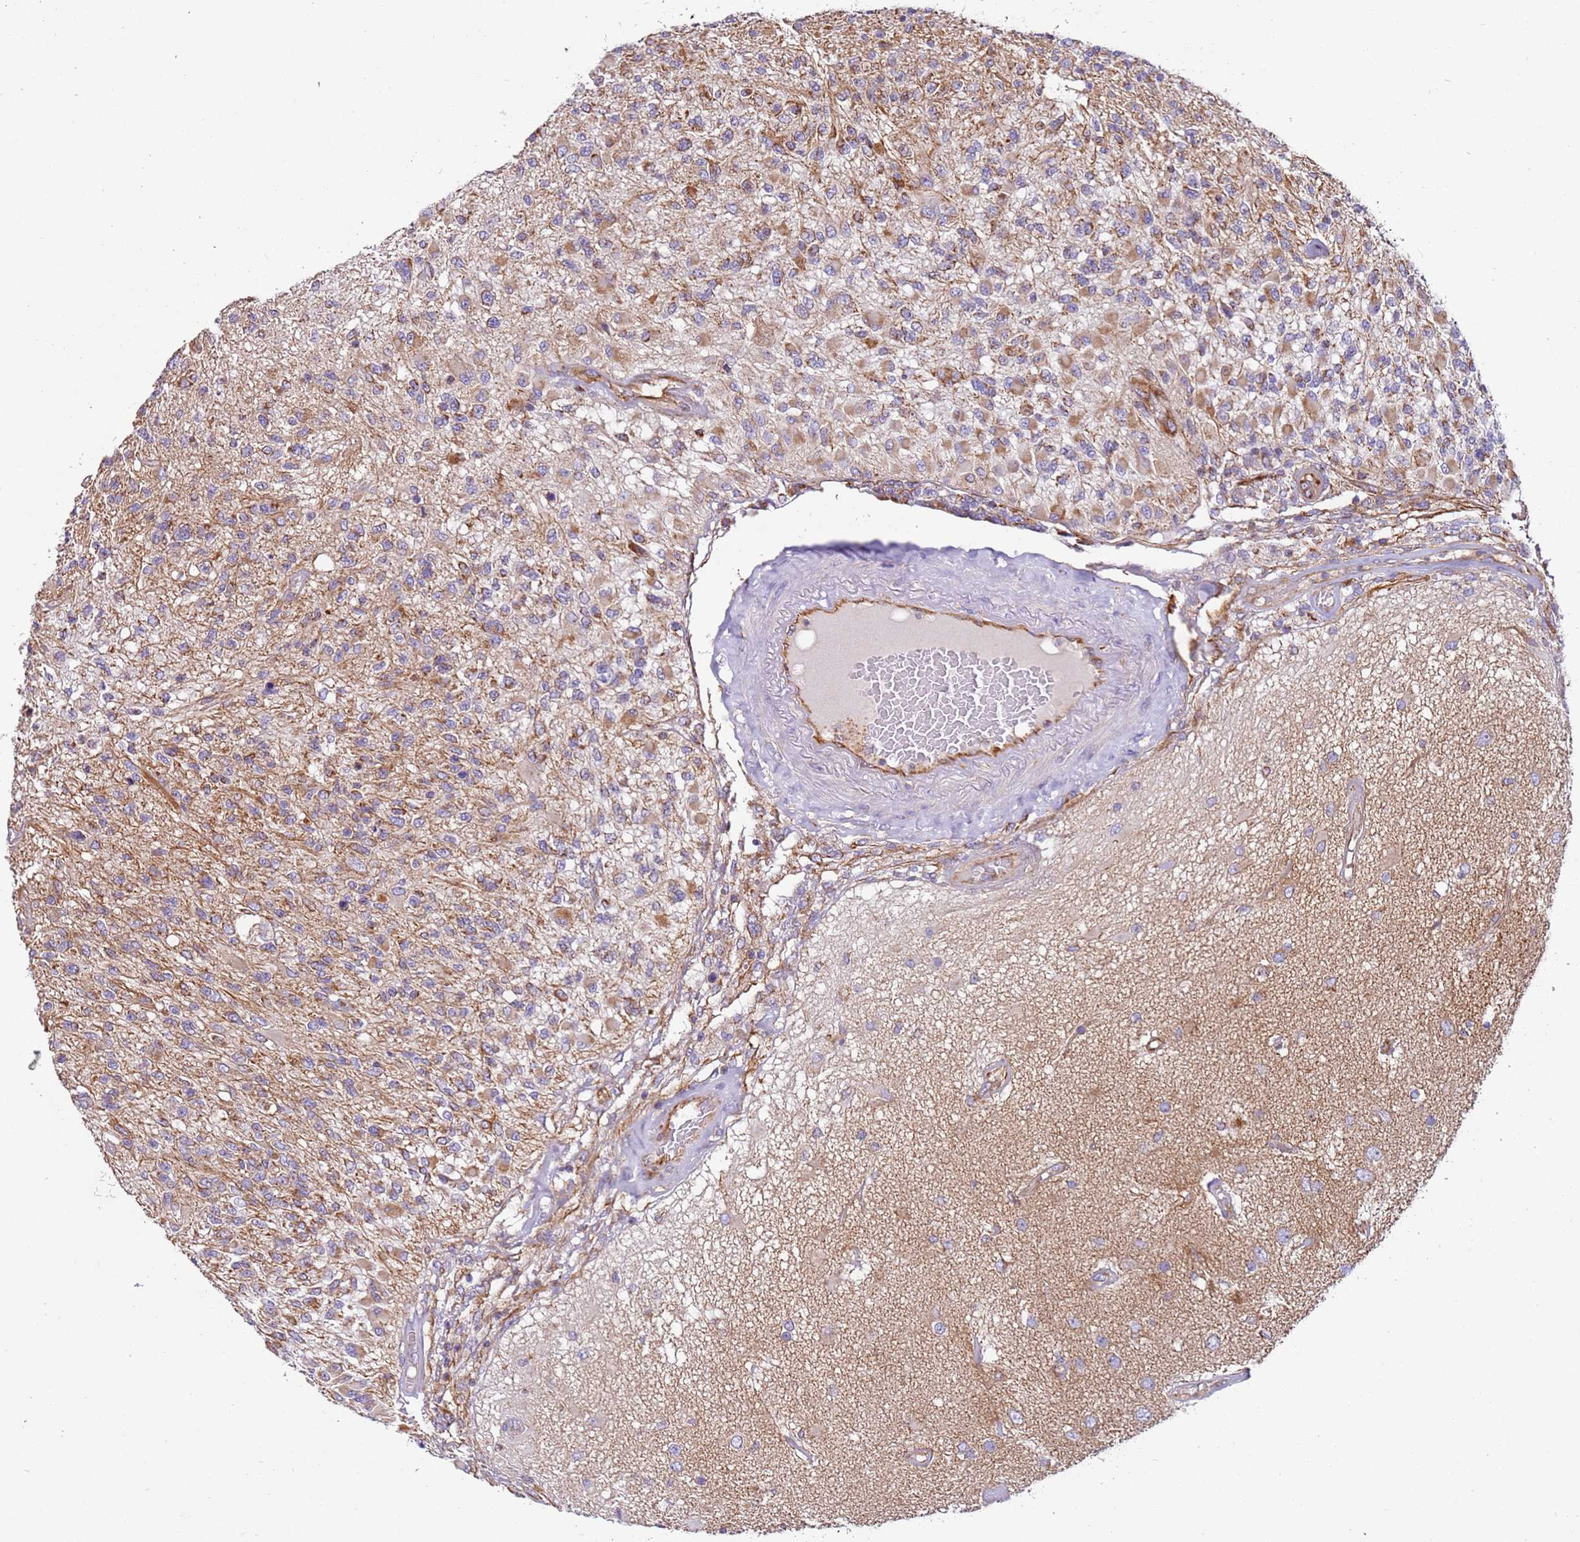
{"staining": {"intensity": "moderate", "quantity": "<25%", "location": "cytoplasmic/membranous"}, "tissue": "glioma", "cell_type": "Tumor cells", "image_type": "cancer", "snomed": [{"axis": "morphology", "description": "Glioma, malignant, High grade"}, {"axis": "morphology", "description": "Glioblastoma, NOS"}, {"axis": "topography", "description": "Brain"}], "caption": "An immunohistochemistry histopathology image of tumor tissue is shown. Protein staining in brown labels moderate cytoplasmic/membranous positivity in glioma within tumor cells.", "gene": "MRPL20", "patient": {"sex": "male", "age": 60}}